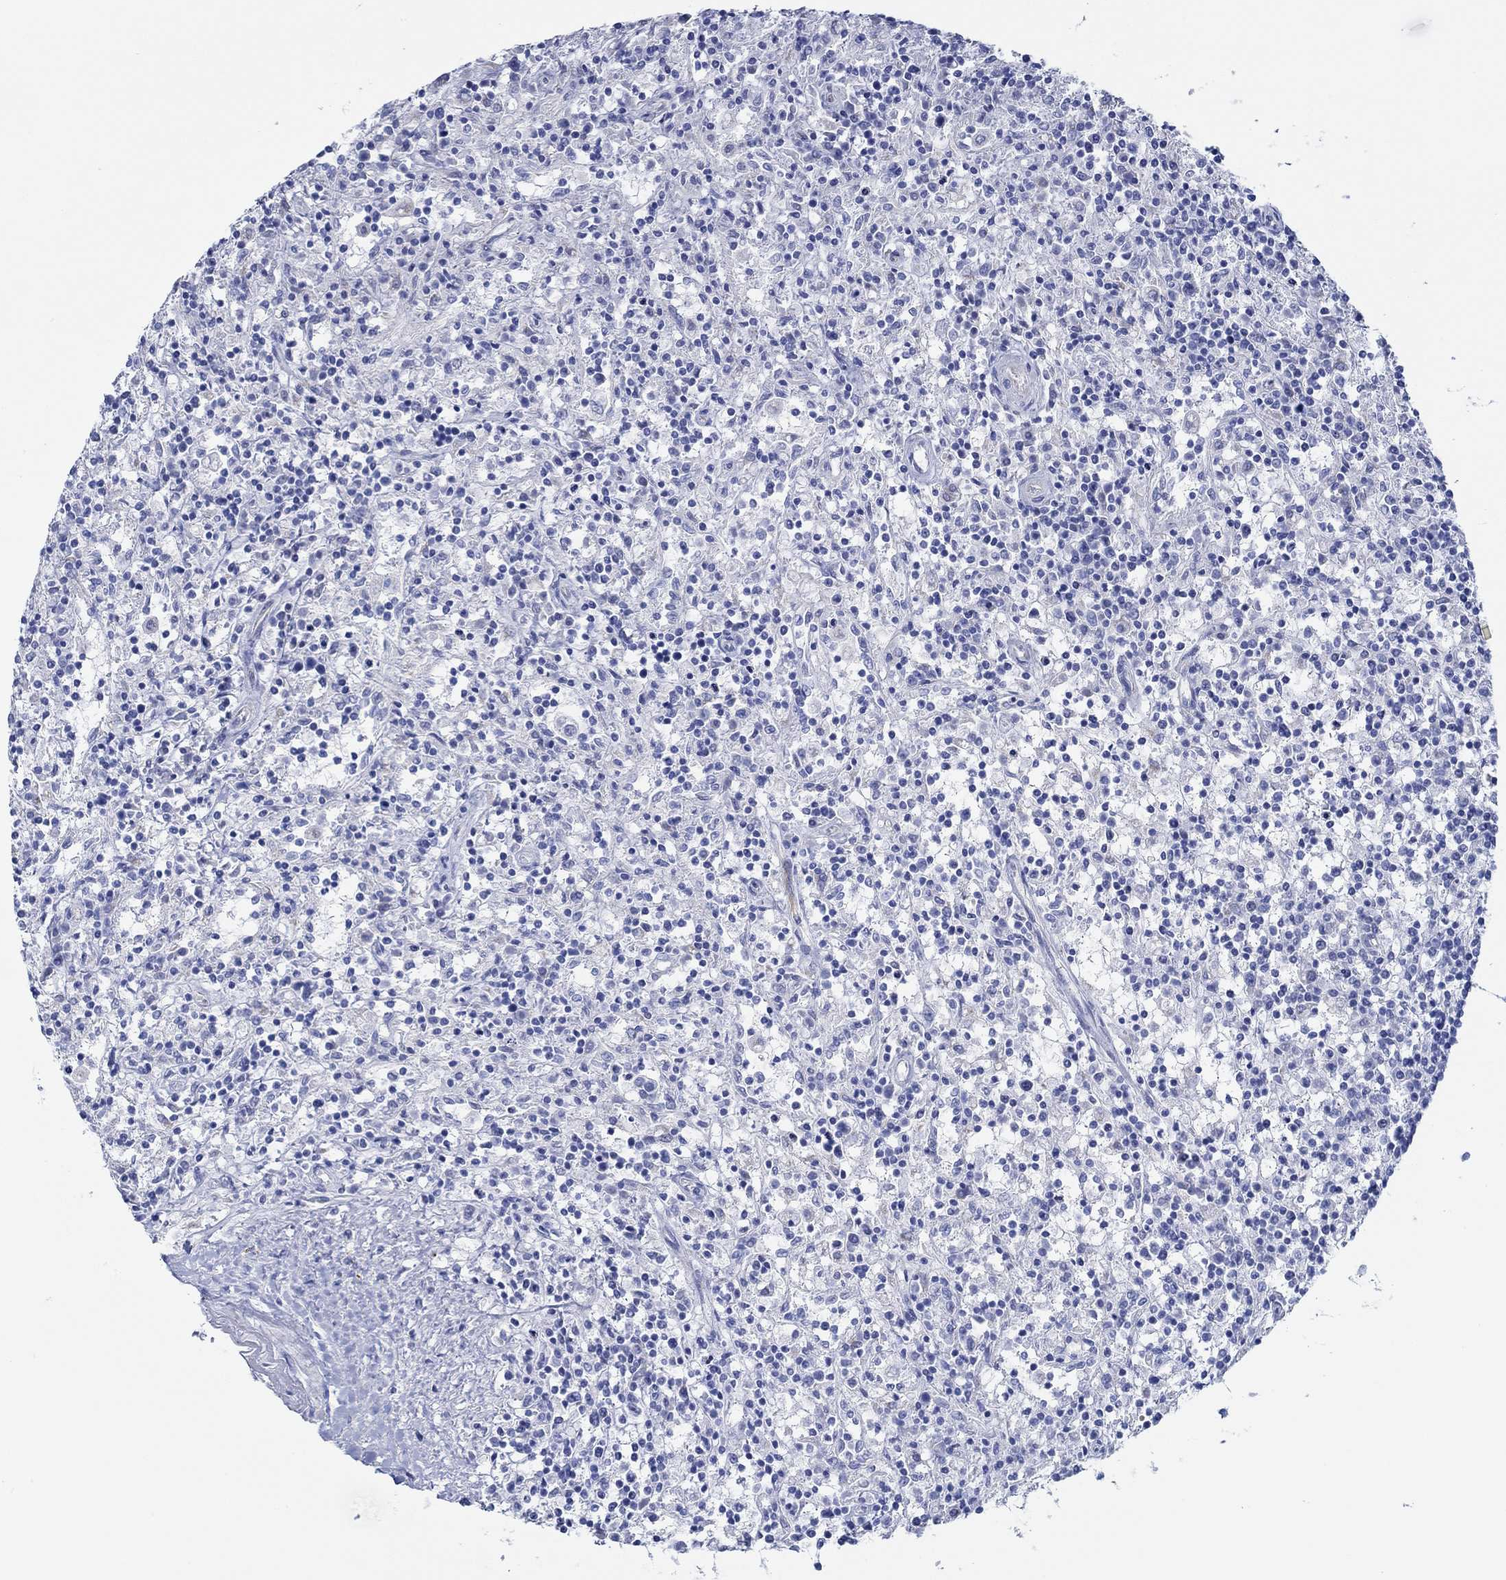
{"staining": {"intensity": "negative", "quantity": "none", "location": "none"}, "tissue": "lymphoma", "cell_type": "Tumor cells", "image_type": "cancer", "snomed": [{"axis": "morphology", "description": "Malignant lymphoma, non-Hodgkin's type, Low grade"}, {"axis": "topography", "description": "Spleen"}], "caption": "Protein analysis of low-grade malignant lymphoma, non-Hodgkin's type demonstrates no significant staining in tumor cells.", "gene": "IGFBP6", "patient": {"sex": "male", "age": 62}}